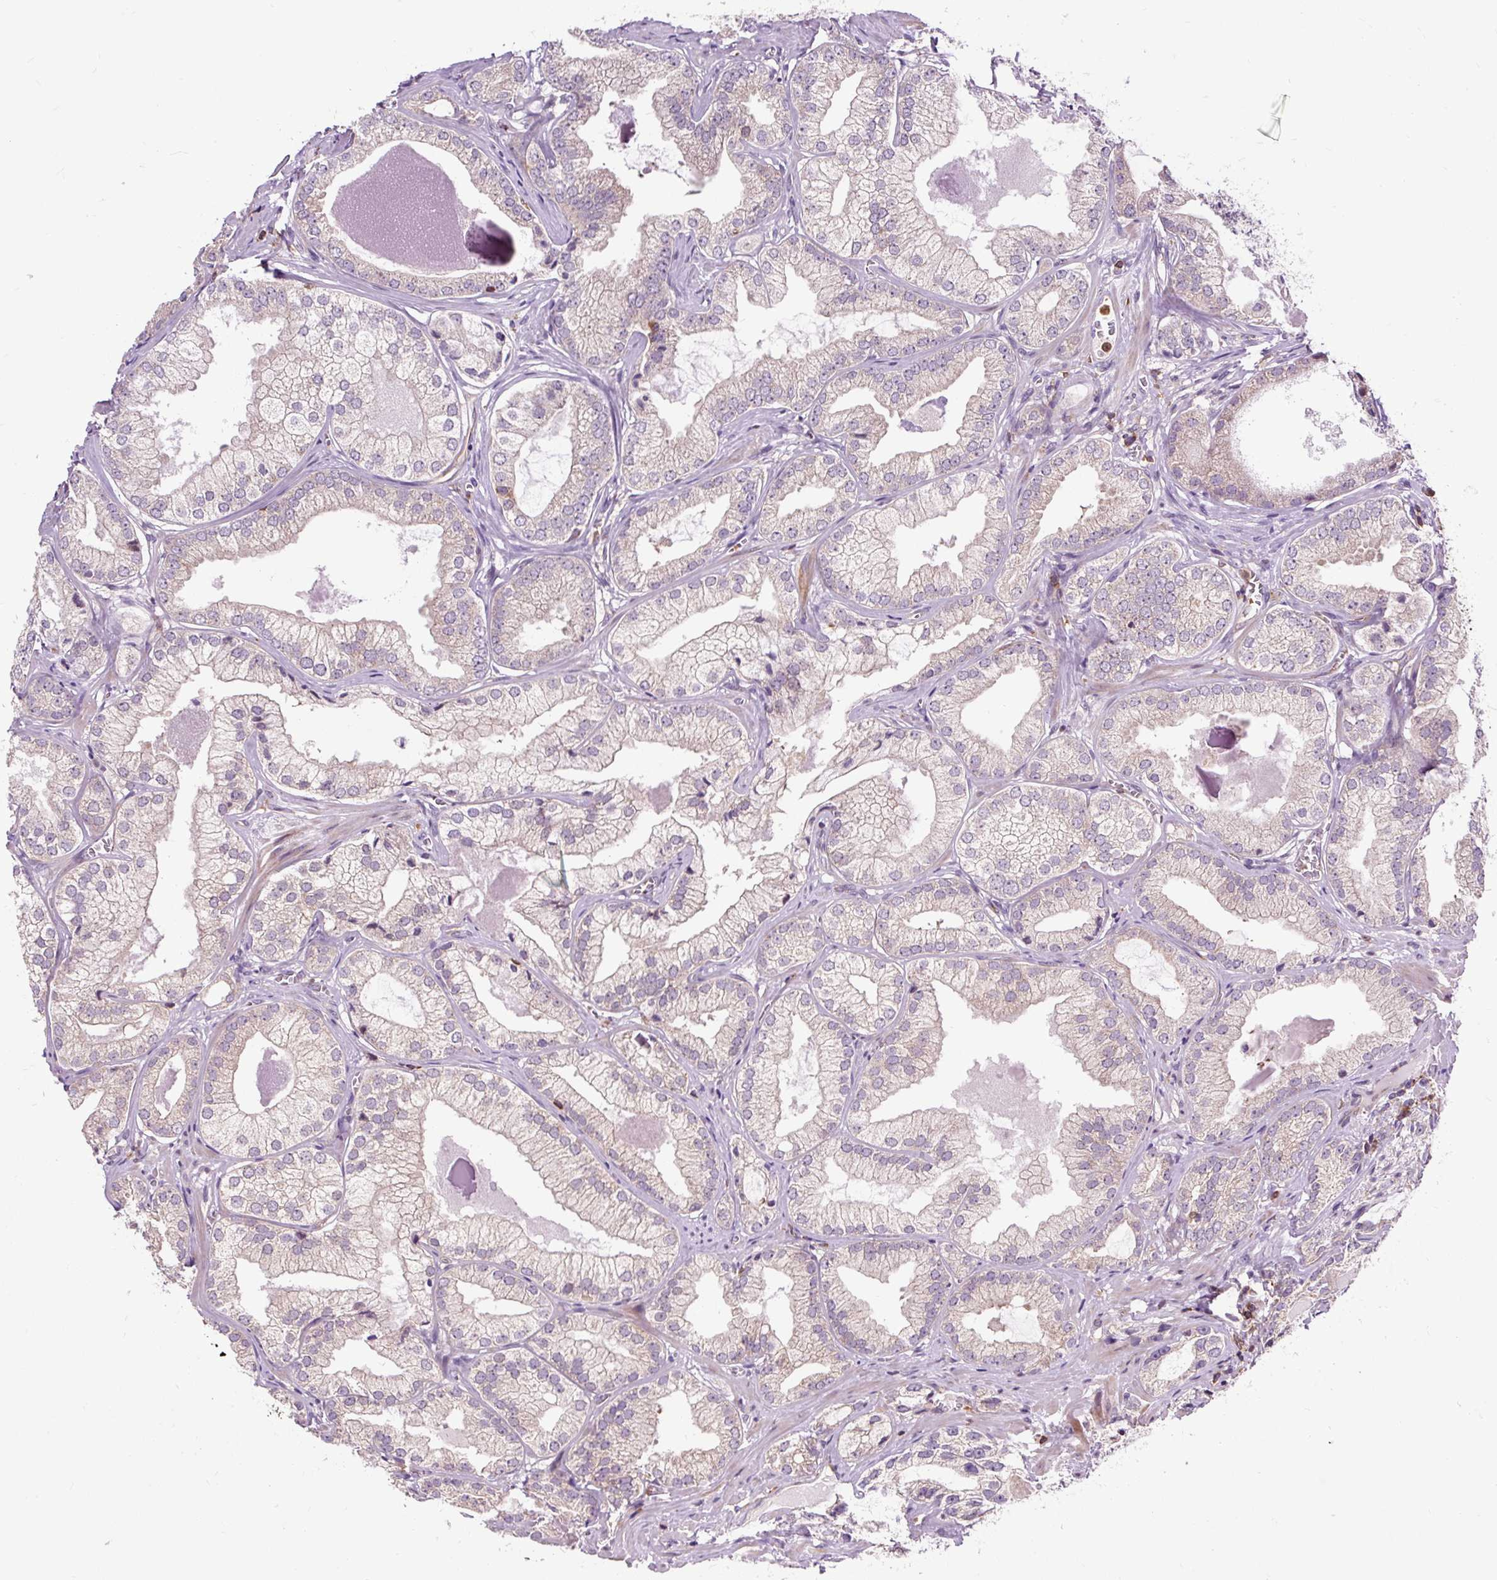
{"staining": {"intensity": "weak", "quantity": "25%-75%", "location": "cytoplasmic/membranous"}, "tissue": "prostate cancer", "cell_type": "Tumor cells", "image_type": "cancer", "snomed": [{"axis": "morphology", "description": "Adenocarcinoma, Medium grade"}, {"axis": "topography", "description": "Prostate"}], "caption": "Protein staining reveals weak cytoplasmic/membranous positivity in approximately 25%-75% of tumor cells in prostate cancer (adenocarcinoma (medium-grade)). Nuclei are stained in blue.", "gene": "CISD3", "patient": {"sex": "male", "age": 57}}